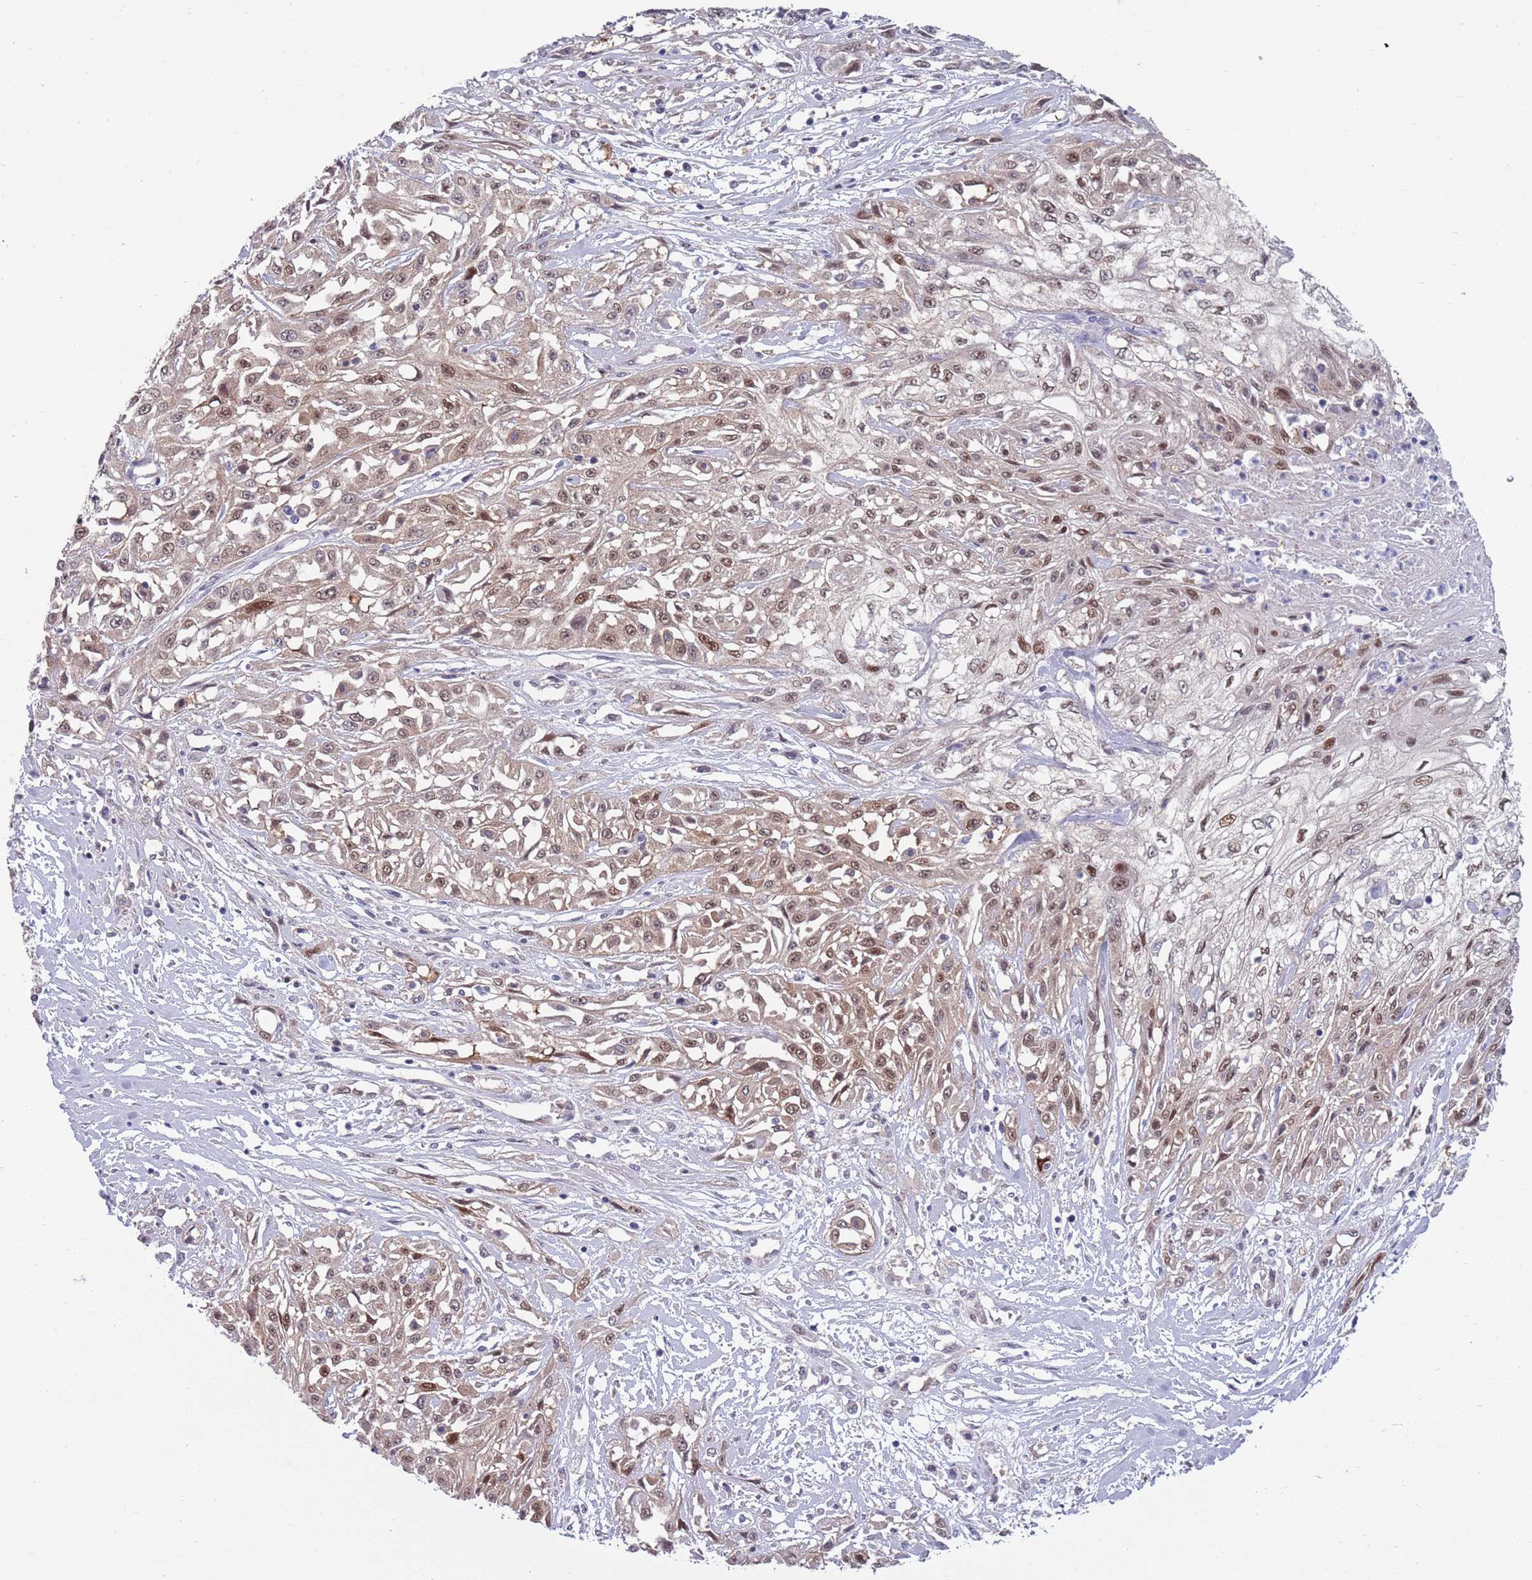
{"staining": {"intensity": "weak", "quantity": ">75%", "location": "nuclear"}, "tissue": "skin cancer", "cell_type": "Tumor cells", "image_type": "cancer", "snomed": [{"axis": "morphology", "description": "Squamous cell carcinoma, NOS"}, {"axis": "morphology", "description": "Squamous cell carcinoma, metastatic, NOS"}, {"axis": "topography", "description": "Skin"}, {"axis": "topography", "description": "Lymph node"}], "caption": "Protein staining displays weak nuclear expression in about >75% of tumor cells in skin metastatic squamous cell carcinoma.", "gene": "CLNS1A", "patient": {"sex": "male", "age": 75}}